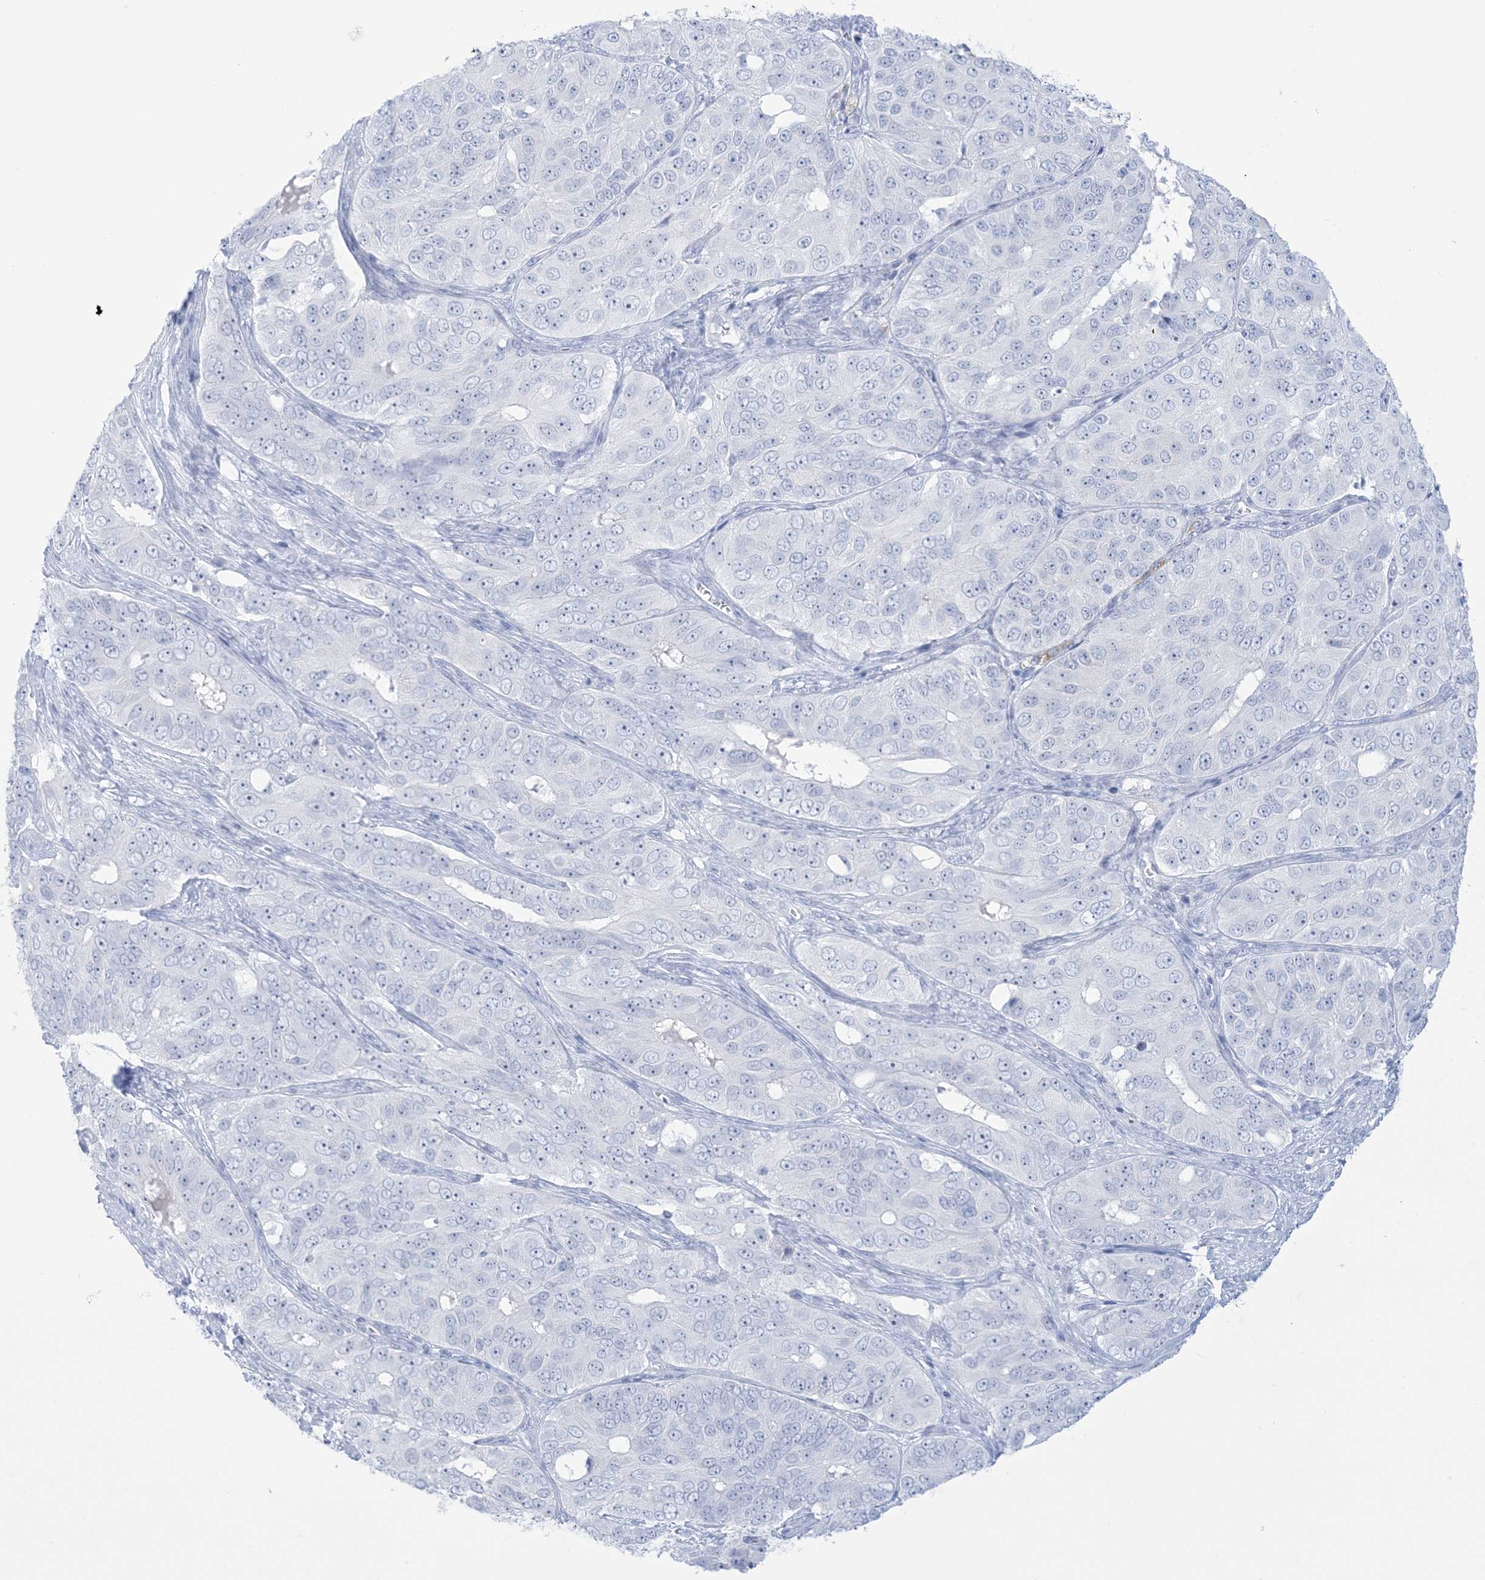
{"staining": {"intensity": "negative", "quantity": "none", "location": "none"}, "tissue": "ovarian cancer", "cell_type": "Tumor cells", "image_type": "cancer", "snomed": [{"axis": "morphology", "description": "Carcinoma, endometroid"}, {"axis": "topography", "description": "Ovary"}], "caption": "IHC image of ovarian endometroid carcinoma stained for a protein (brown), which displays no staining in tumor cells. The staining was performed using DAB (3,3'-diaminobenzidine) to visualize the protein expression in brown, while the nuclei were stained in blue with hematoxylin (Magnification: 20x).", "gene": "AGXT", "patient": {"sex": "female", "age": 51}}